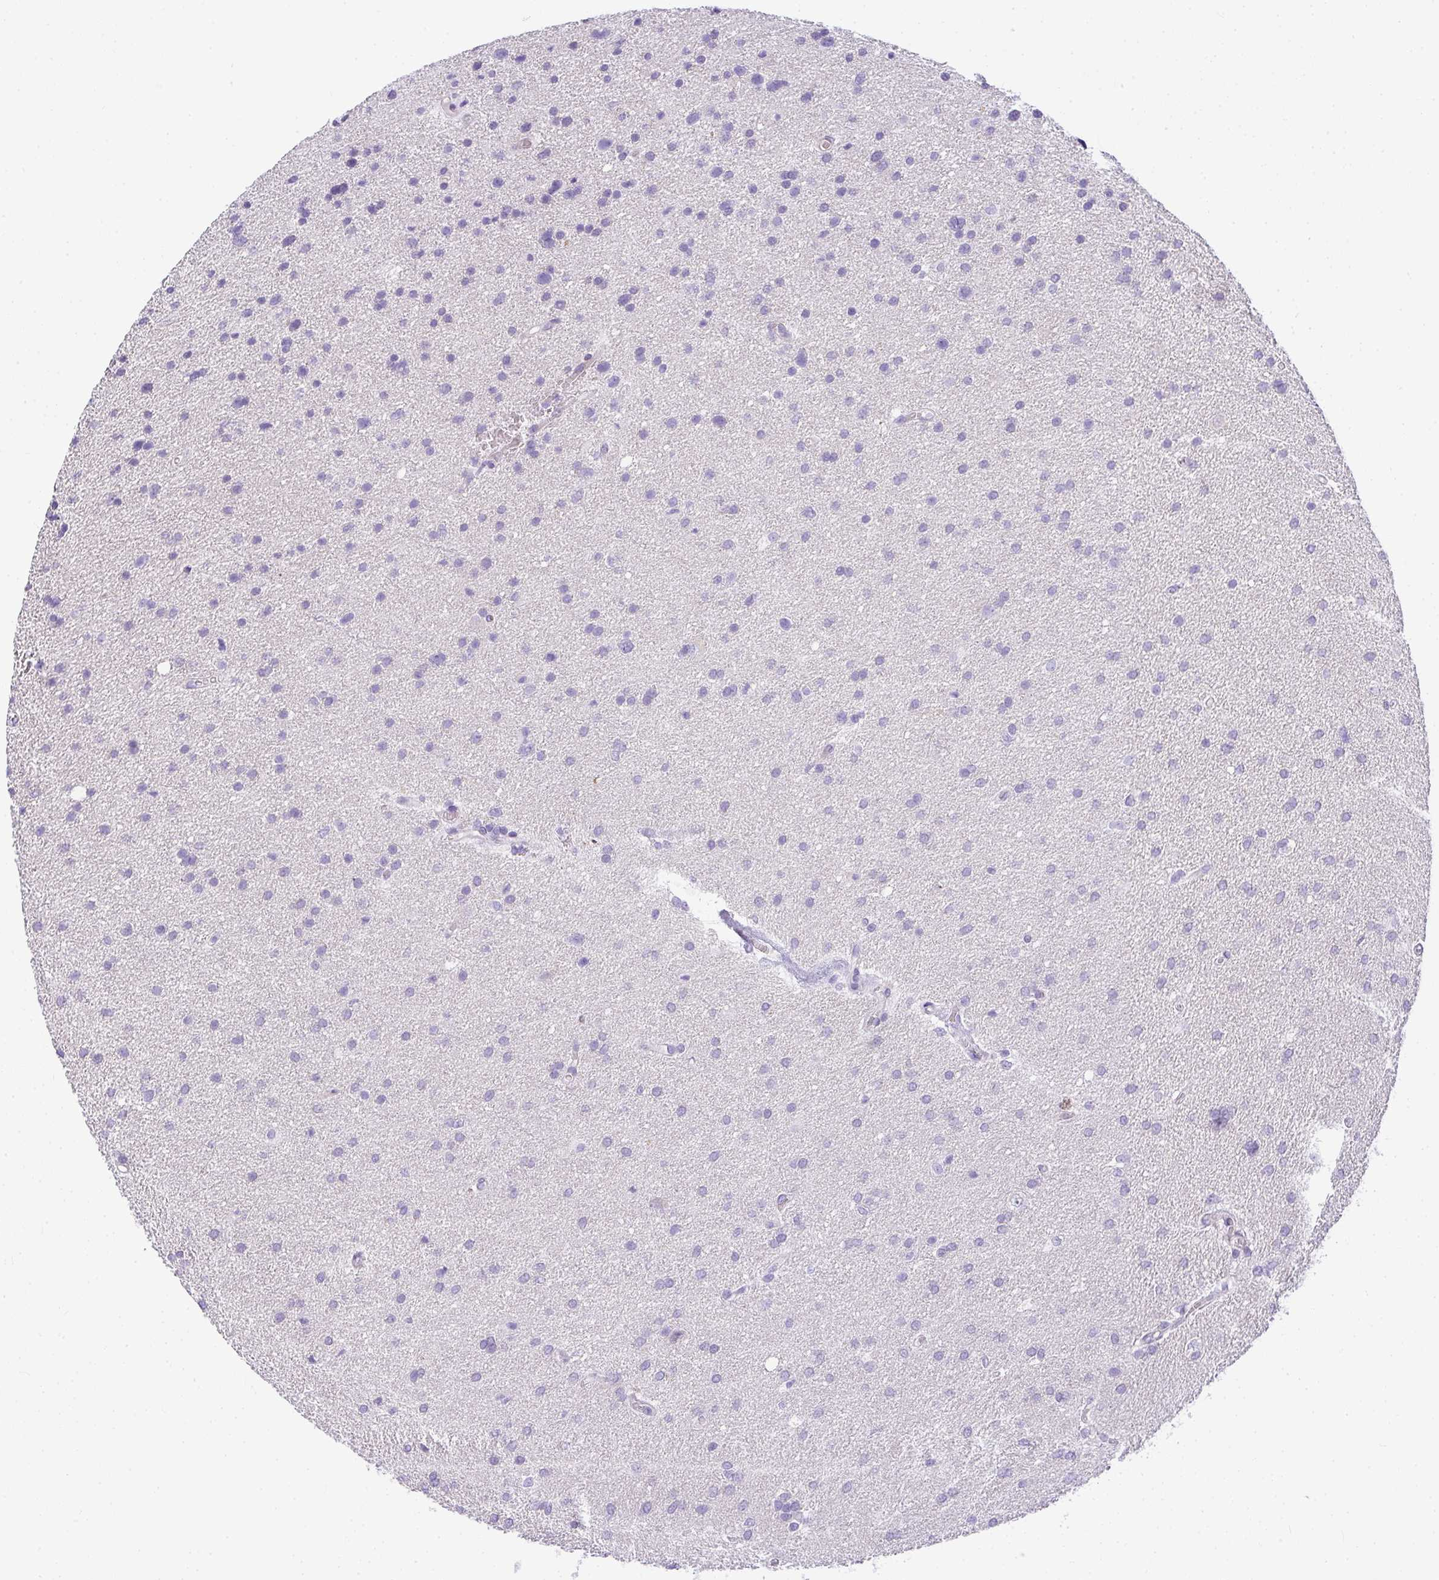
{"staining": {"intensity": "negative", "quantity": "none", "location": "none"}, "tissue": "glioma", "cell_type": "Tumor cells", "image_type": "cancer", "snomed": [{"axis": "morphology", "description": "Glioma, malignant, Low grade"}, {"axis": "topography", "description": "Brain"}], "caption": "Immunohistochemistry histopathology image of malignant glioma (low-grade) stained for a protein (brown), which shows no expression in tumor cells. Nuclei are stained in blue.", "gene": "PLPPR3", "patient": {"sex": "female", "age": 54}}